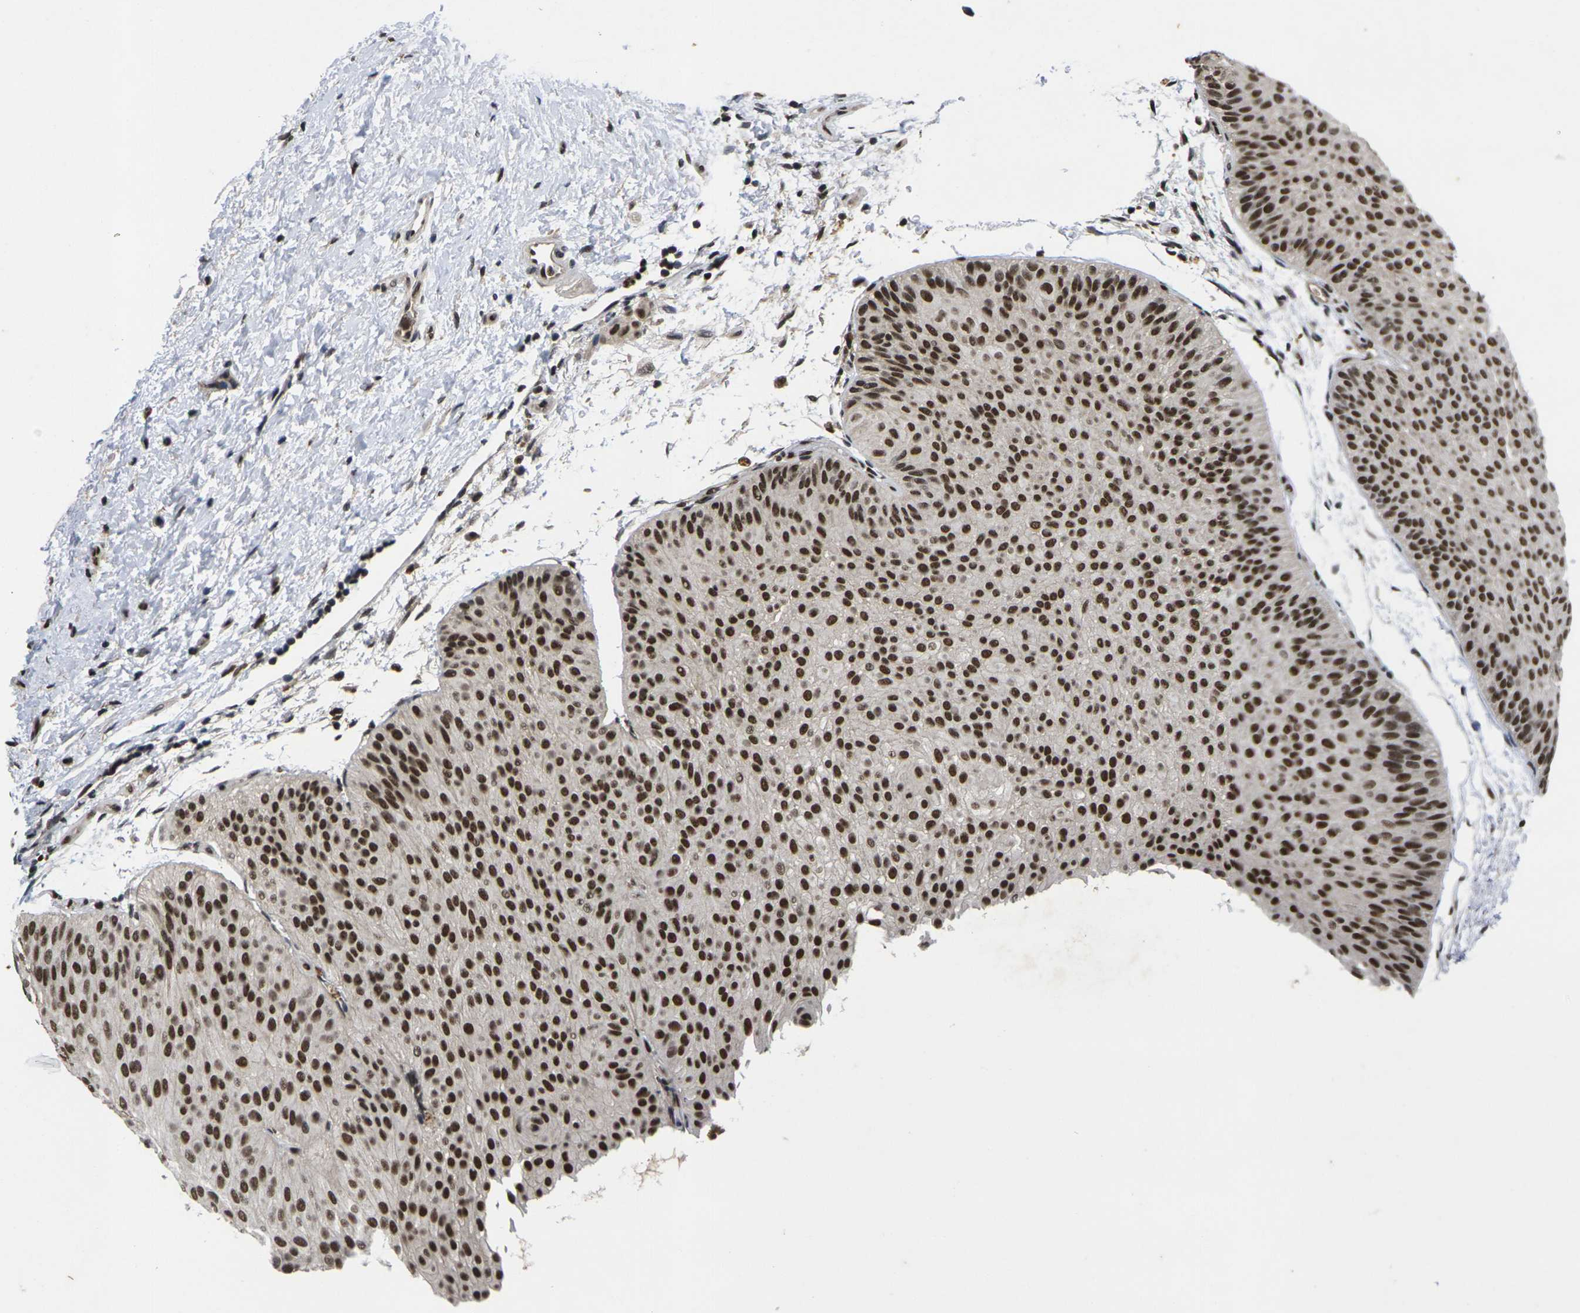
{"staining": {"intensity": "strong", "quantity": ">75%", "location": "nuclear"}, "tissue": "urothelial cancer", "cell_type": "Tumor cells", "image_type": "cancer", "snomed": [{"axis": "morphology", "description": "Urothelial carcinoma, Low grade"}, {"axis": "topography", "description": "Urinary bladder"}], "caption": "Immunohistochemistry (IHC) micrograph of human urothelial cancer stained for a protein (brown), which demonstrates high levels of strong nuclear positivity in approximately >75% of tumor cells.", "gene": "GTF2E1", "patient": {"sex": "female", "age": 60}}